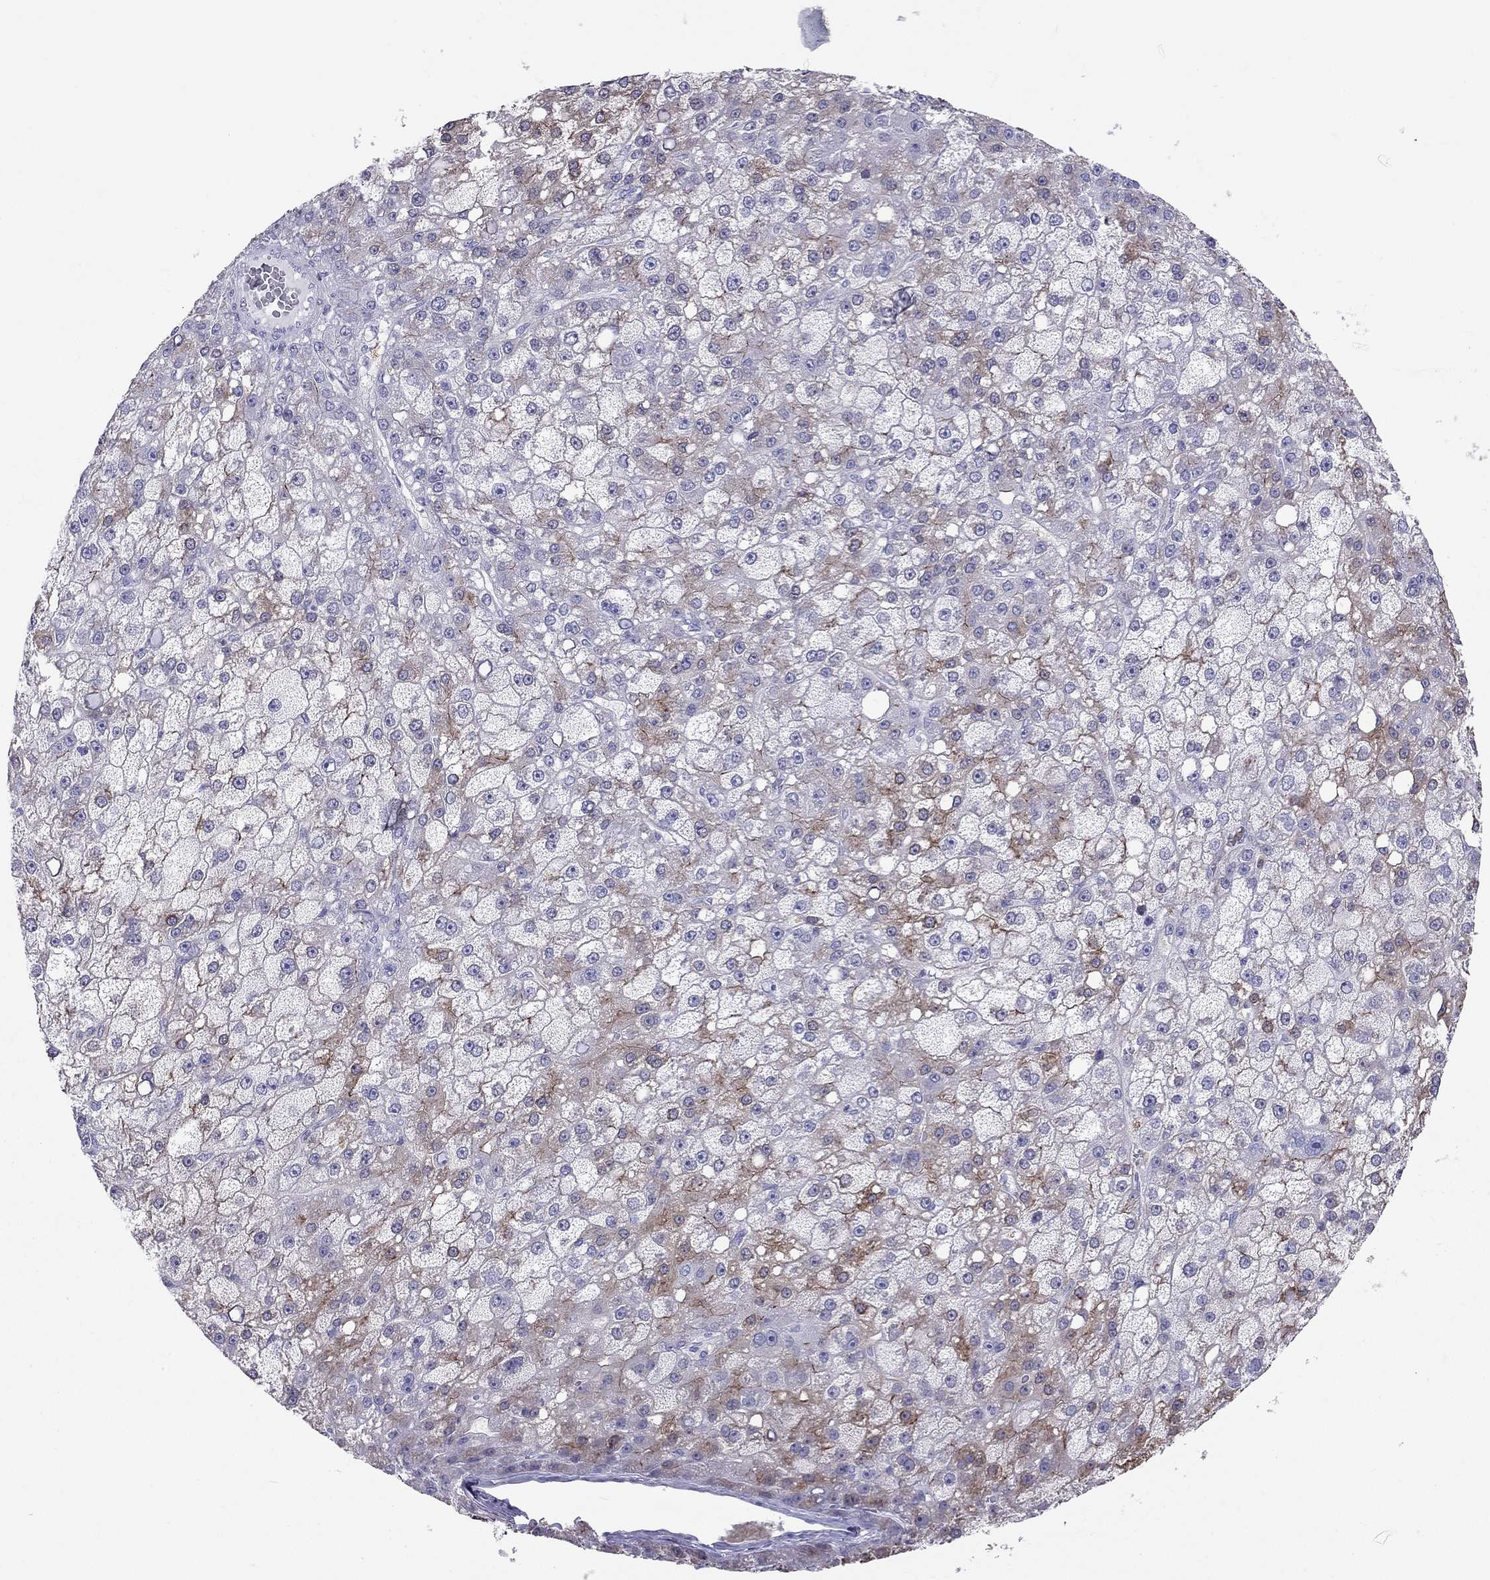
{"staining": {"intensity": "moderate", "quantity": "25%-75%", "location": "cytoplasmic/membranous"}, "tissue": "liver cancer", "cell_type": "Tumor cells", "image_type": "cancer", "snomed": [{"axis": "morphology", "description": "Carcinoma, Hepatocellular, NOS"}, {"axis": "topography", "description": "Liver"}], "caption": "Protein expression analysis of liver cancer (hepatocellular carcinoma) shows moderate cytoplasmic/membranous expression in about 25%-75% of tumor cells. The staining was performed using DAB to visualize the protein expression in brown, while the nuclei were stained in blue with hematoxylin (Magnification: 20x).", "gene": "SH2D2A", "patient": {"sex": "male", "age": 67}}